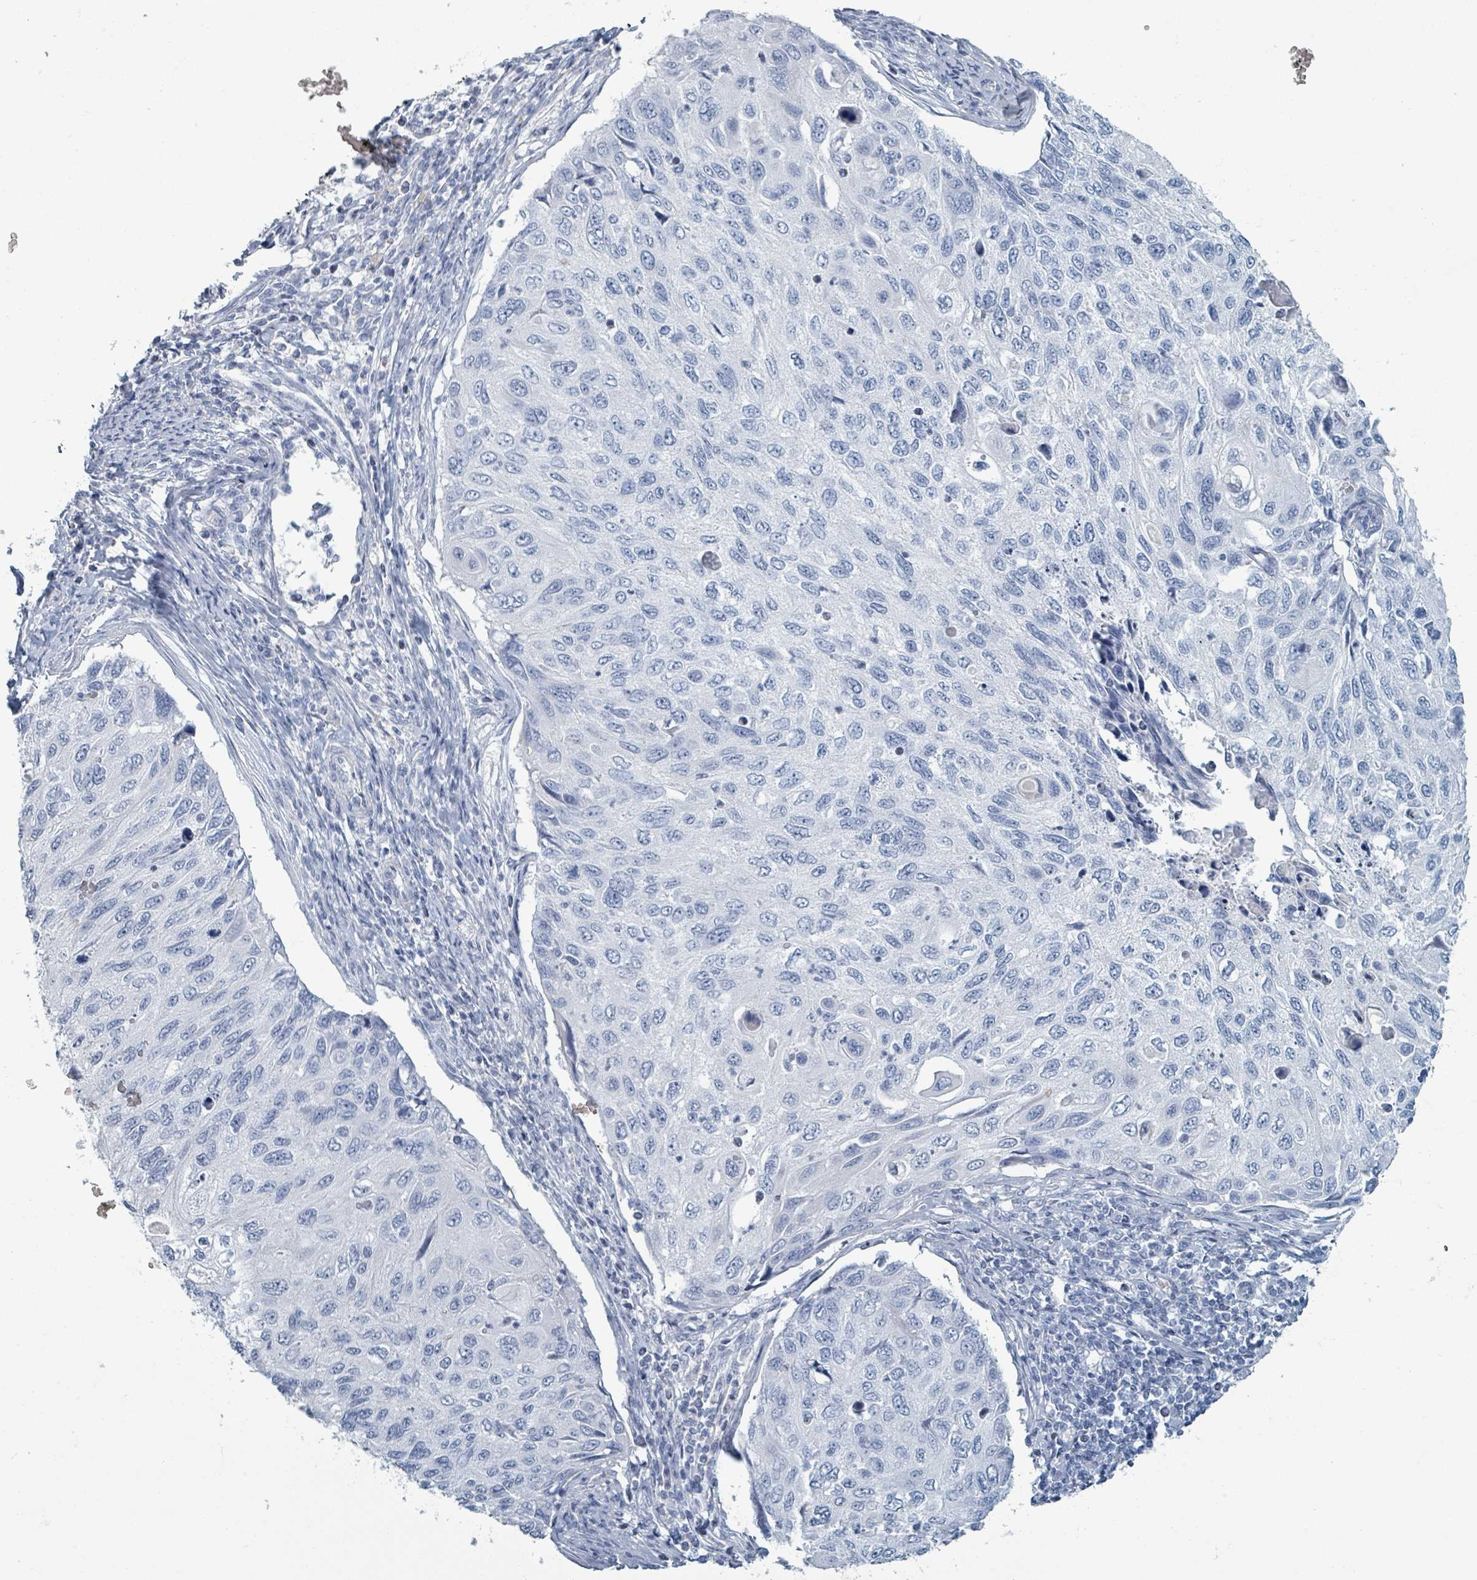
{"staining": {"intensity": "negative", "quantity": "none", "location": "none"}, "tissue": "cervical cancer", "cell_type": "Tumor cells", "image_type": "cancer", "snomed": [{"axis": "morphology", "description": "Squamous cell carcinoma, NOS"}, {"axis": "topography", "description": "Cervix"}], "caption": "Tumor cells show no significant protein staining in cervical cancer (squamous cell carcinoma). The staining was performed using DAB to visualize the protein expression in brown, while the nuclei were stained in blue with hematoxylin (Magnification: 20x).", "gene": "HEATR5A", "patient": {"sex": "female", "age": 70}}